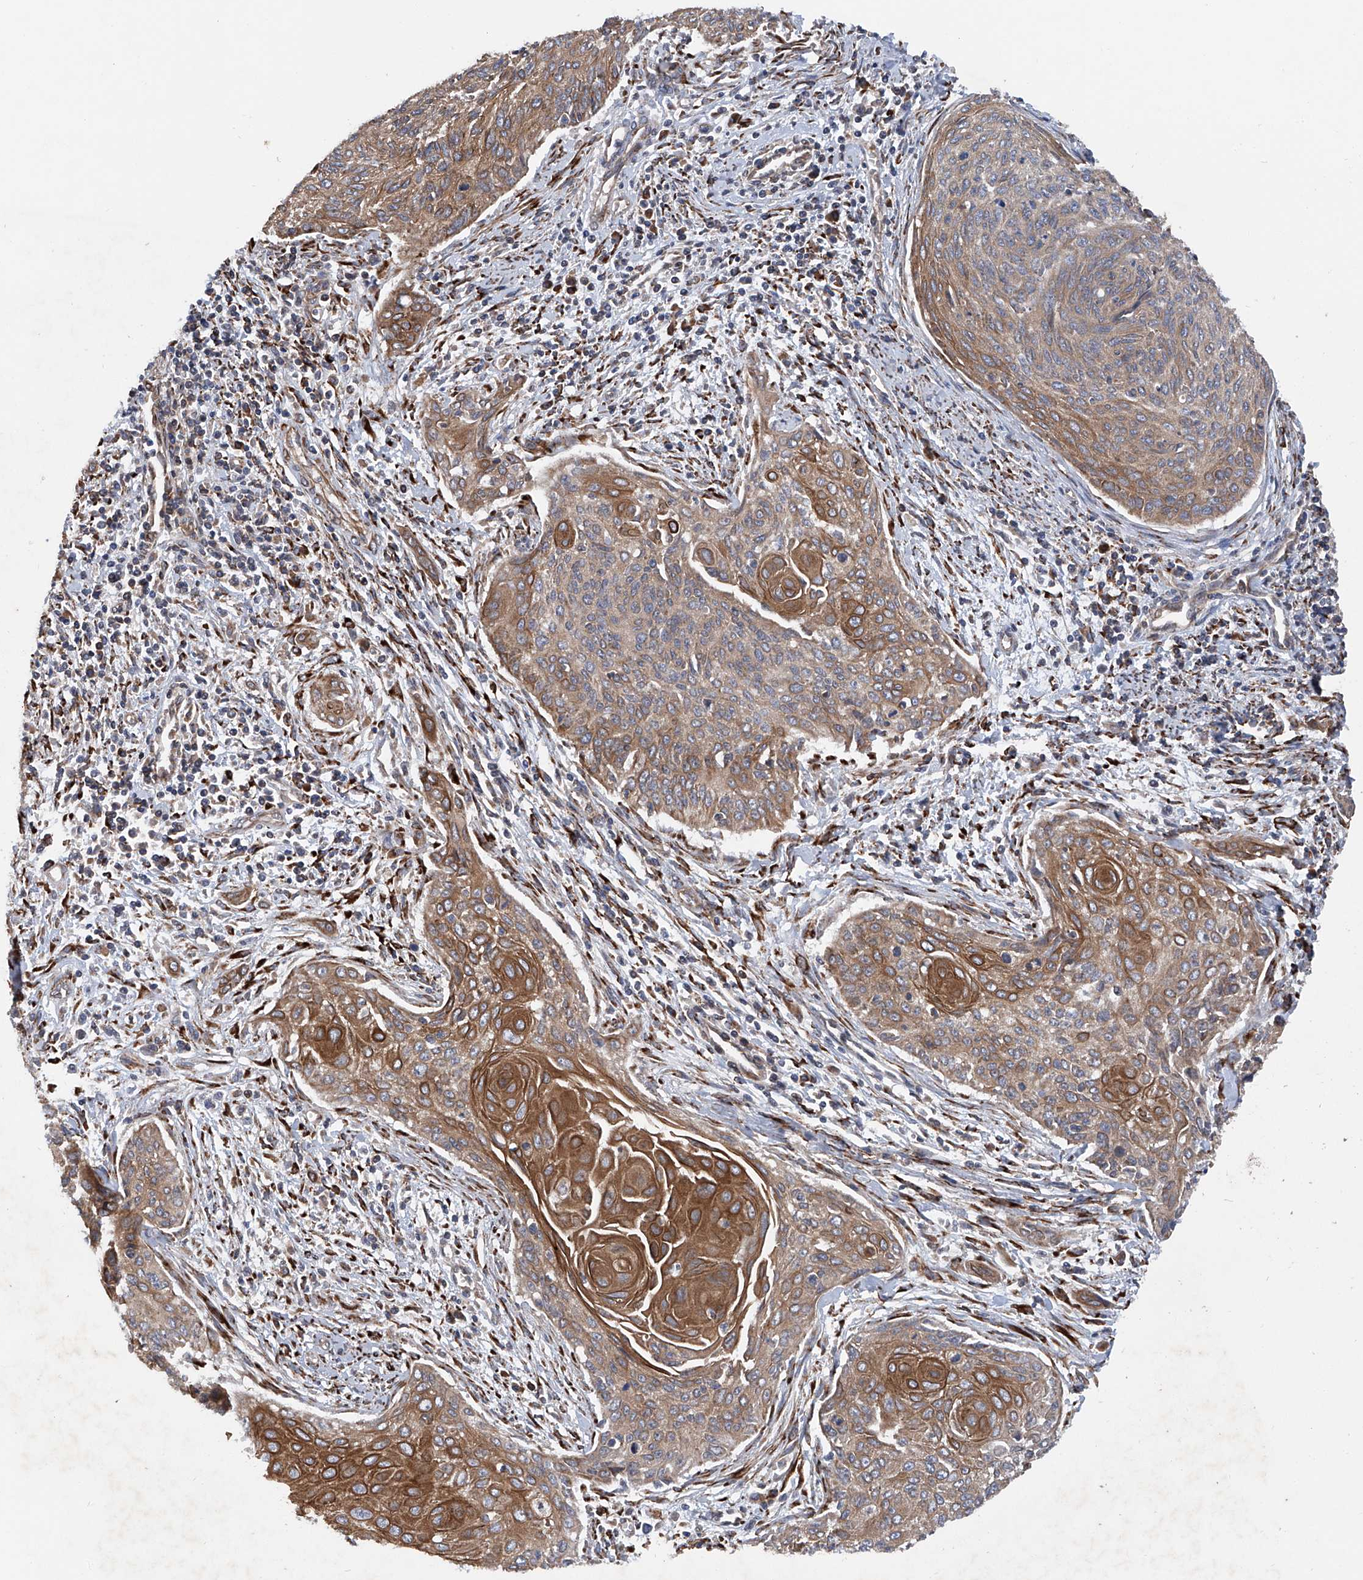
{"staining": {"intensity": "moderate", "quantity": ">75%", "location": "cytoplasmic/membranous"}, "tissue": "cervical cancer", "cell_type": "Tumor cells", "image_type": "cancer", "snomed": [{"axis": "morphology", "description": "Squamous cell carcinoma, NOS"}, {"axis": "topography", "description": "Cervix"}], "caption": "The image exhibits a brown stain indicating the presence of a protein in the cytoplasmic/membranous of tumor cells in cervical cancer.", "gene": "ASCC3", "patient": {"sex": "female", "age": 55}}